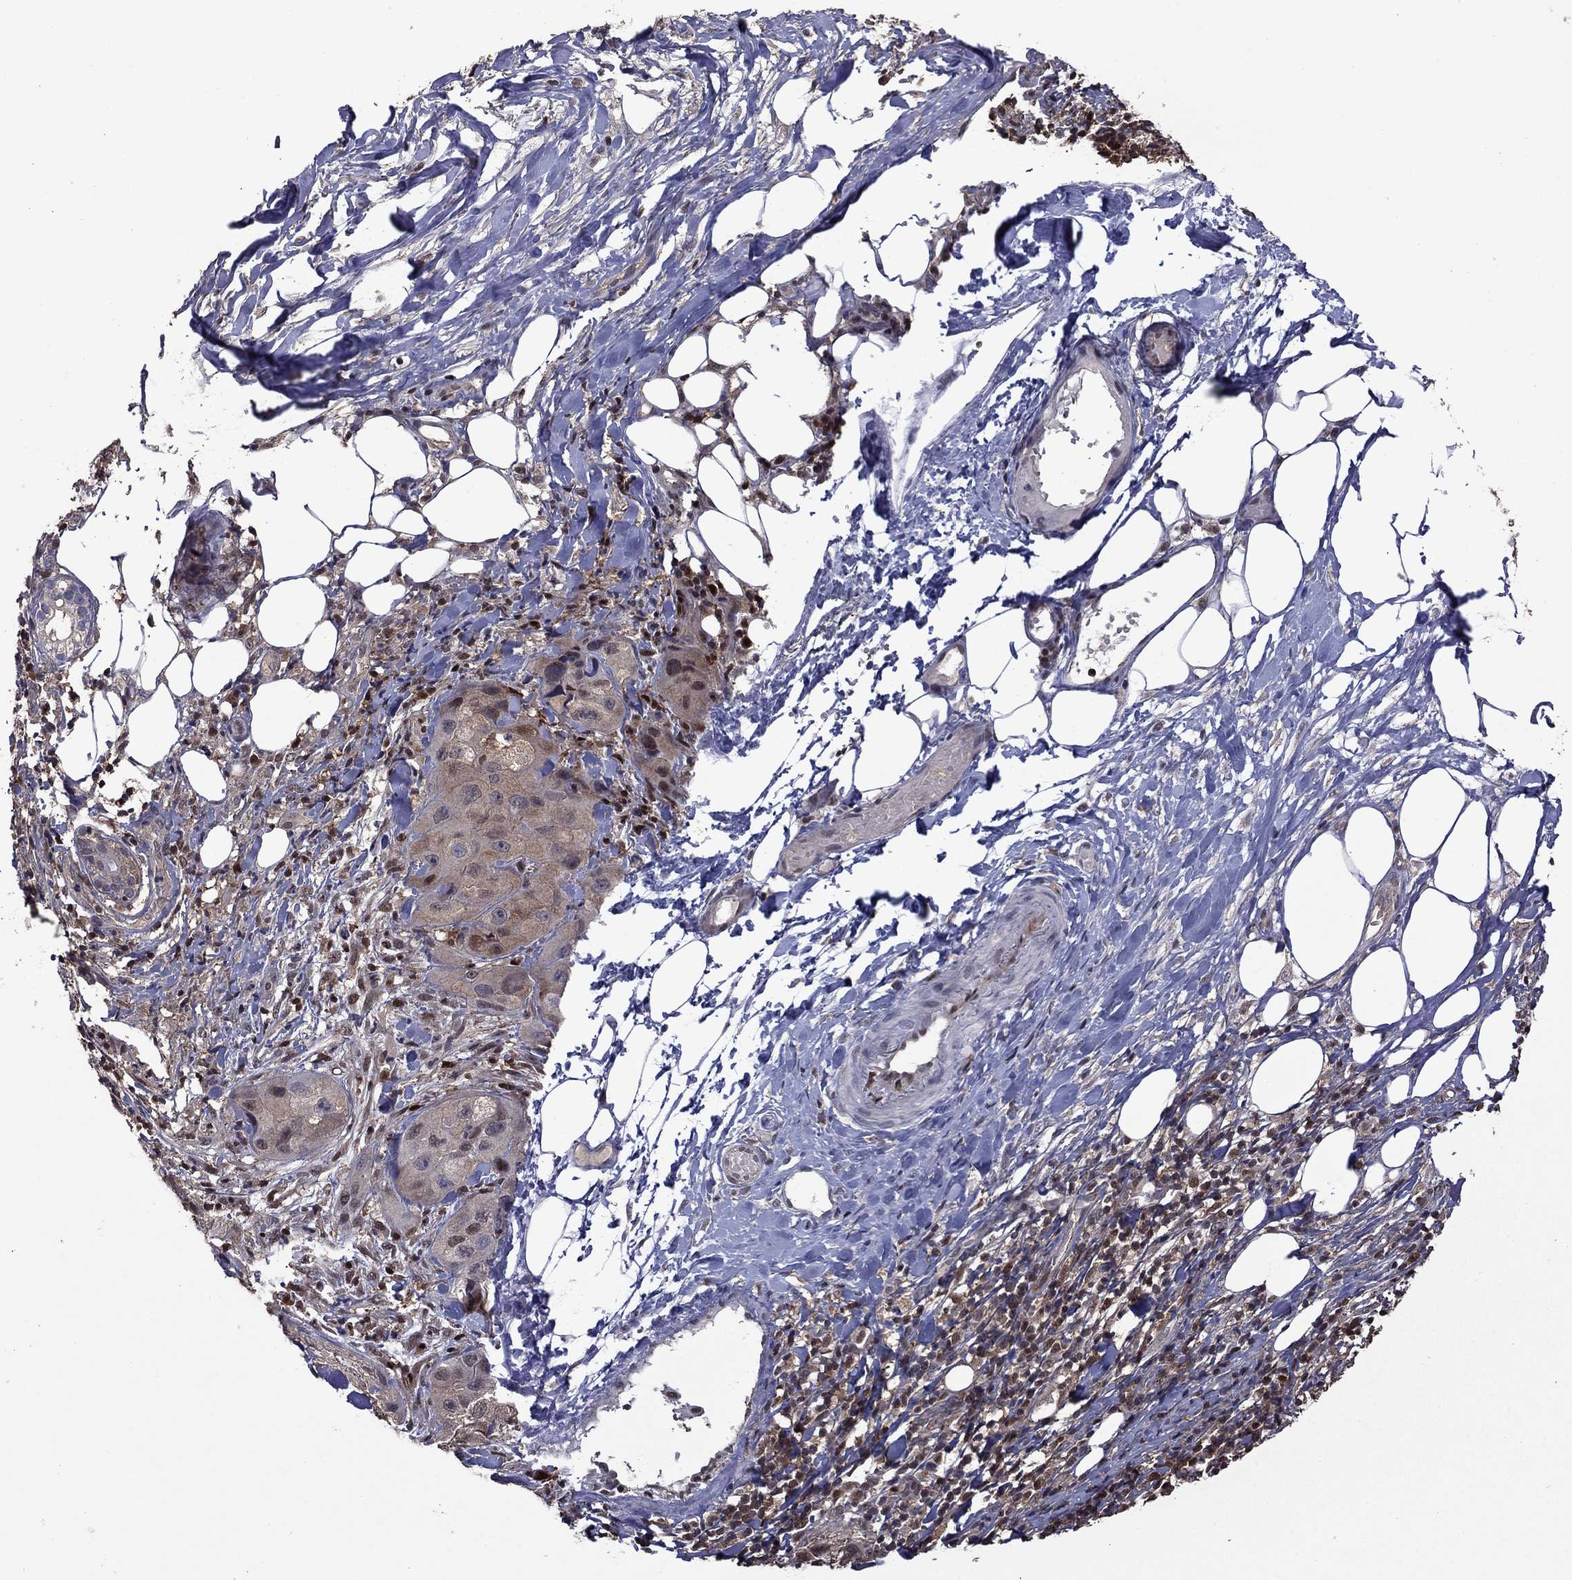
{"staining": {"intensity": "weak", "quantity": "25%-75%", "location": "cytoplasmic/membranous"}, "tissue": "skin cancer", "cell_type": "Tumor cells", "image_type": "cancer", "snomed": [{"axis": "morphology", "description": "Squamous cell carcinoma, NOS"}, {"axis": "topography", "description": "Skin"}, {"axis": "topography", "description": "Subcutis"}], "caption": "This micrograph displays IHC staining of squamous cell carcinoma (skin), with low weak cytoplasmic/membranous staining in about 25%-75% of tumor cells.", "gene": "APPBP2", "patient": {"sex": "male", "age": 73}}